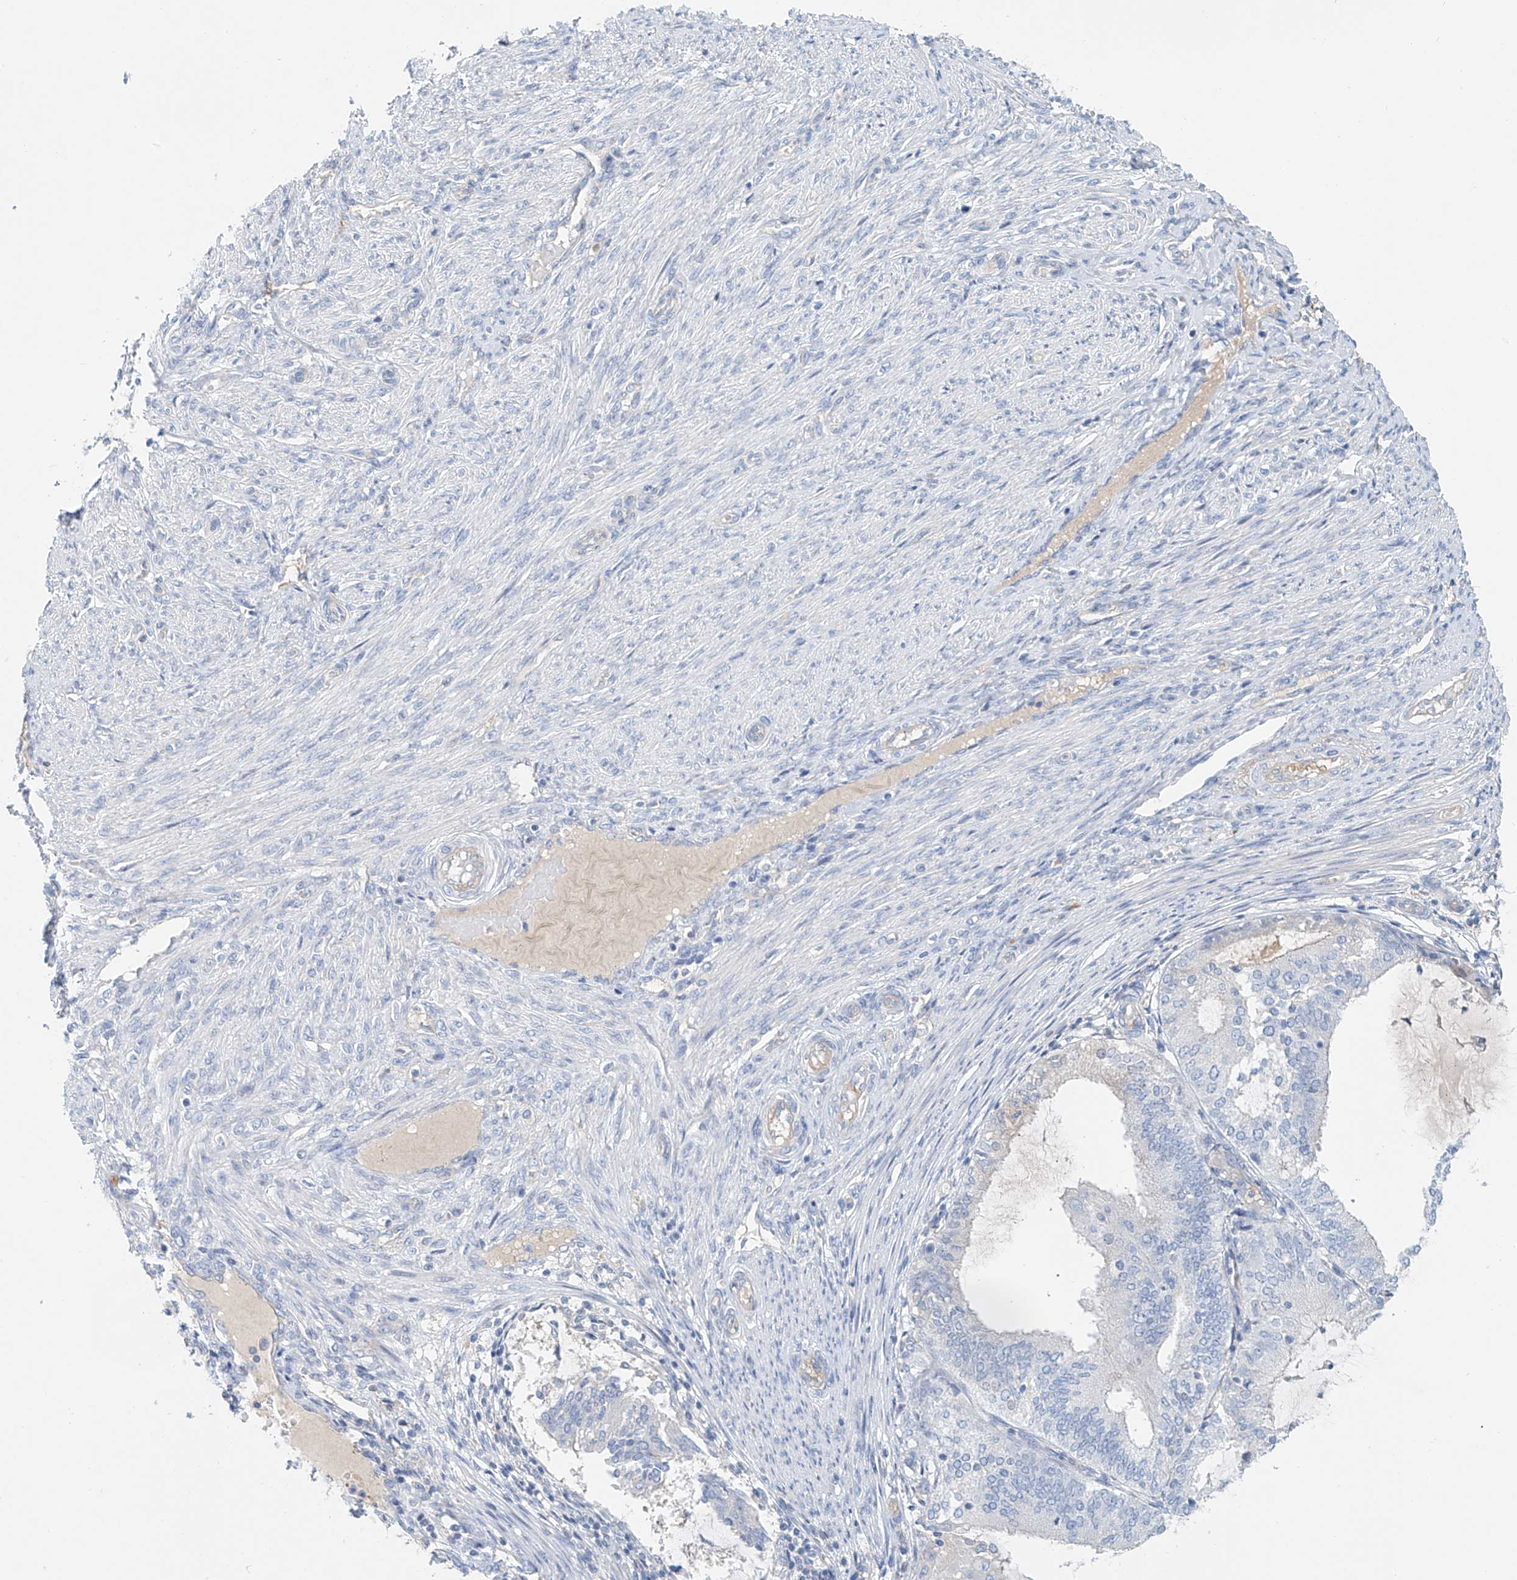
{"staining": {"intensity": "negative", "quantity": "none", "location": "none"}, "tissue": "endometrial cancer", "cell_type": "Tumor cells", "image_type": "cancer", "snomed": [{"axis": "morphology", "description": "Adenocarcinoma, NOS"}, {"axis": "topography", "description": "Endometrium"}], "caption": "An immunohistochemistry histopathology image of adenocarcinoma (endometrial) is shown. There is no staining in tumor cells of adenocarcinoma (endometrial).", "gene": "FRYL", "patient": {"sex": "female", "age": 81}}